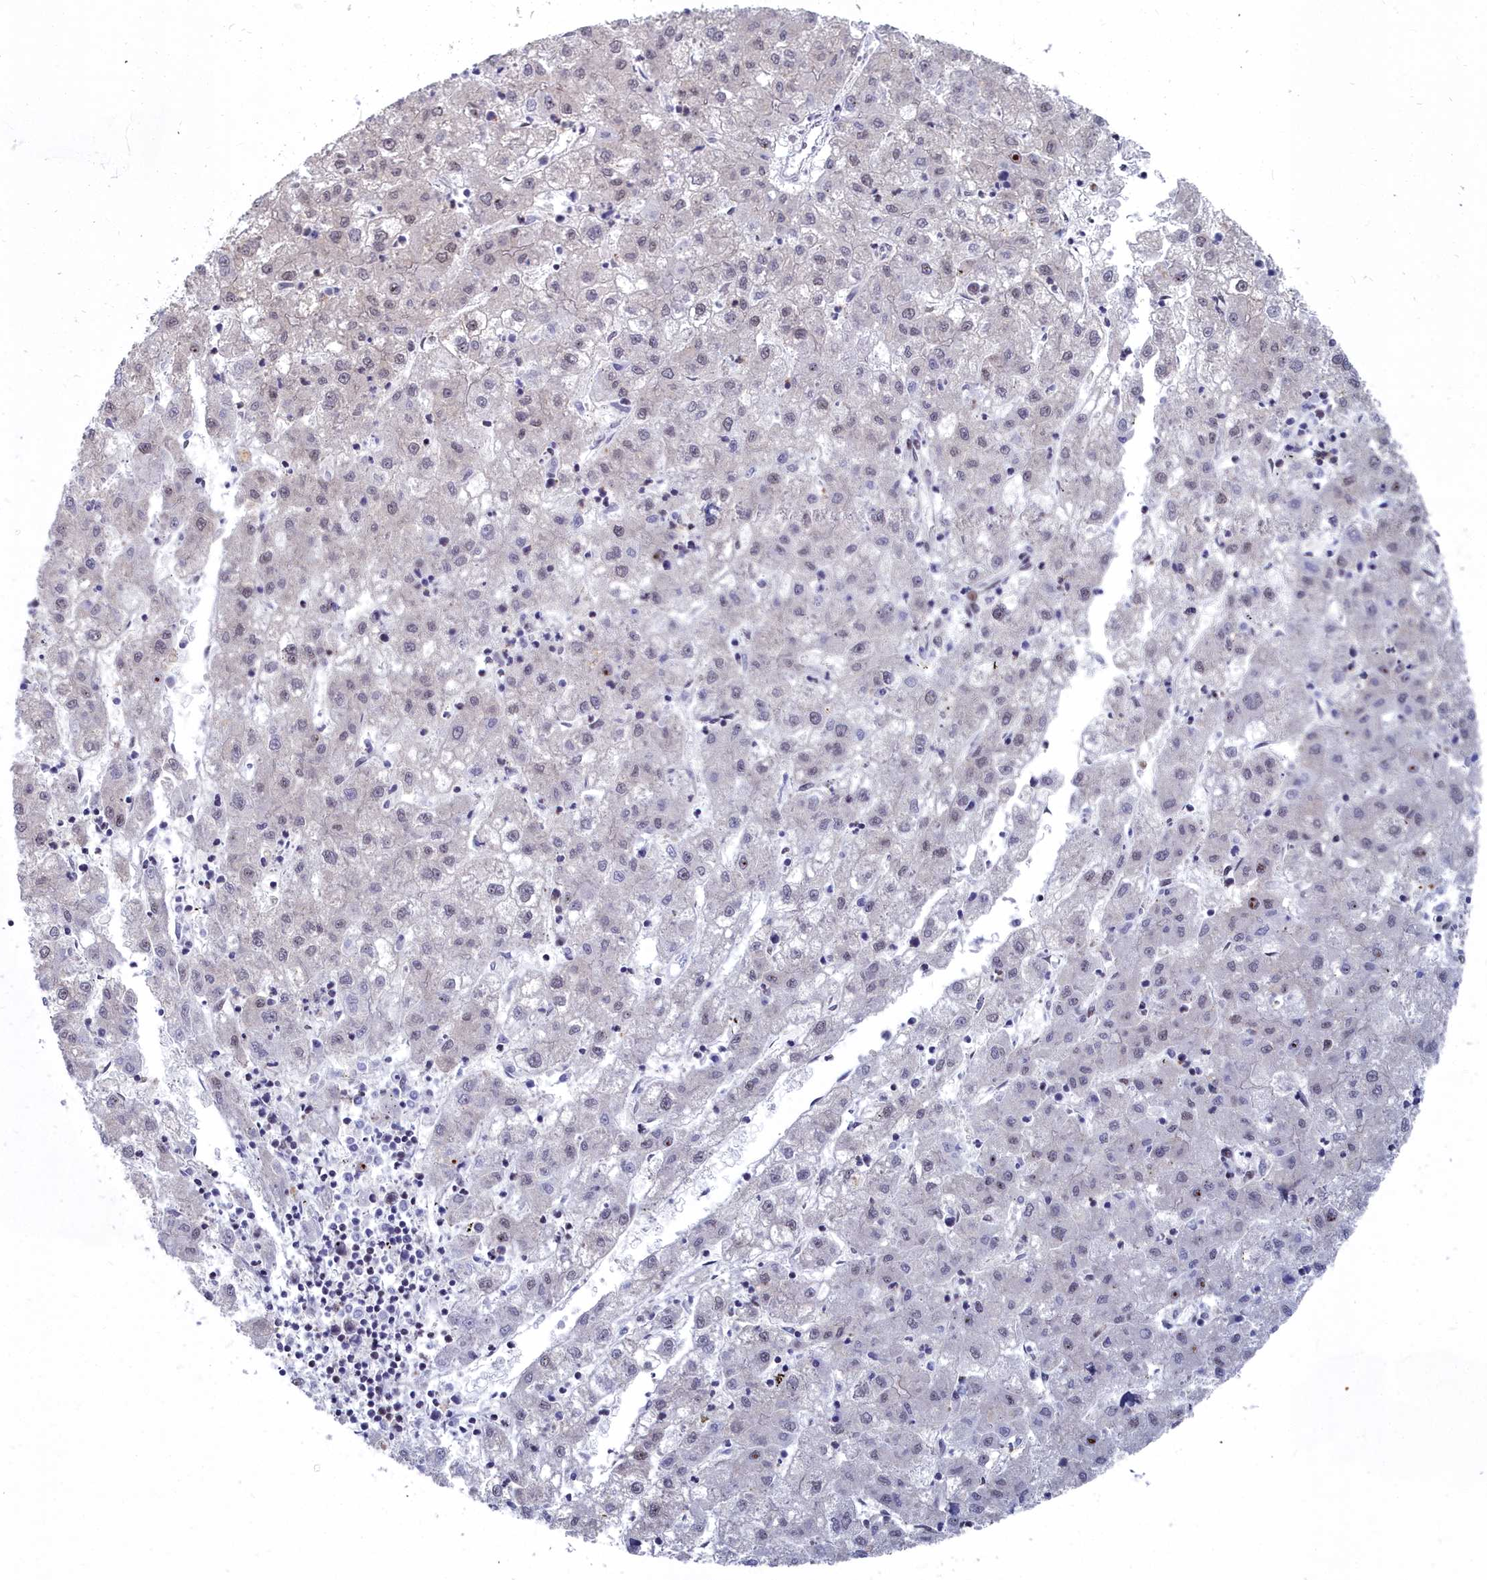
{"staining": {"intensity": "weak", "quantity": "<25%", "location": "nuclear"}, "tissue": "liver cancer", "cell_type": "Tumor cells", "image_type": "cancer", "snomed": [{"axis": "morphology", "description": "Carcinoma, Hepatocellular, NOS"}, {"axis": "topography", "description": "Liver"}], "caption": "DAB (3,3'-diaminobenzidine) immunohistochemical staining of liver cancer (hepatocellular carcinoma) demonstrates no significant positivity in tumor cells.", "gene": "RPS27A", "patient": {"sex": "male", "age": 72}}